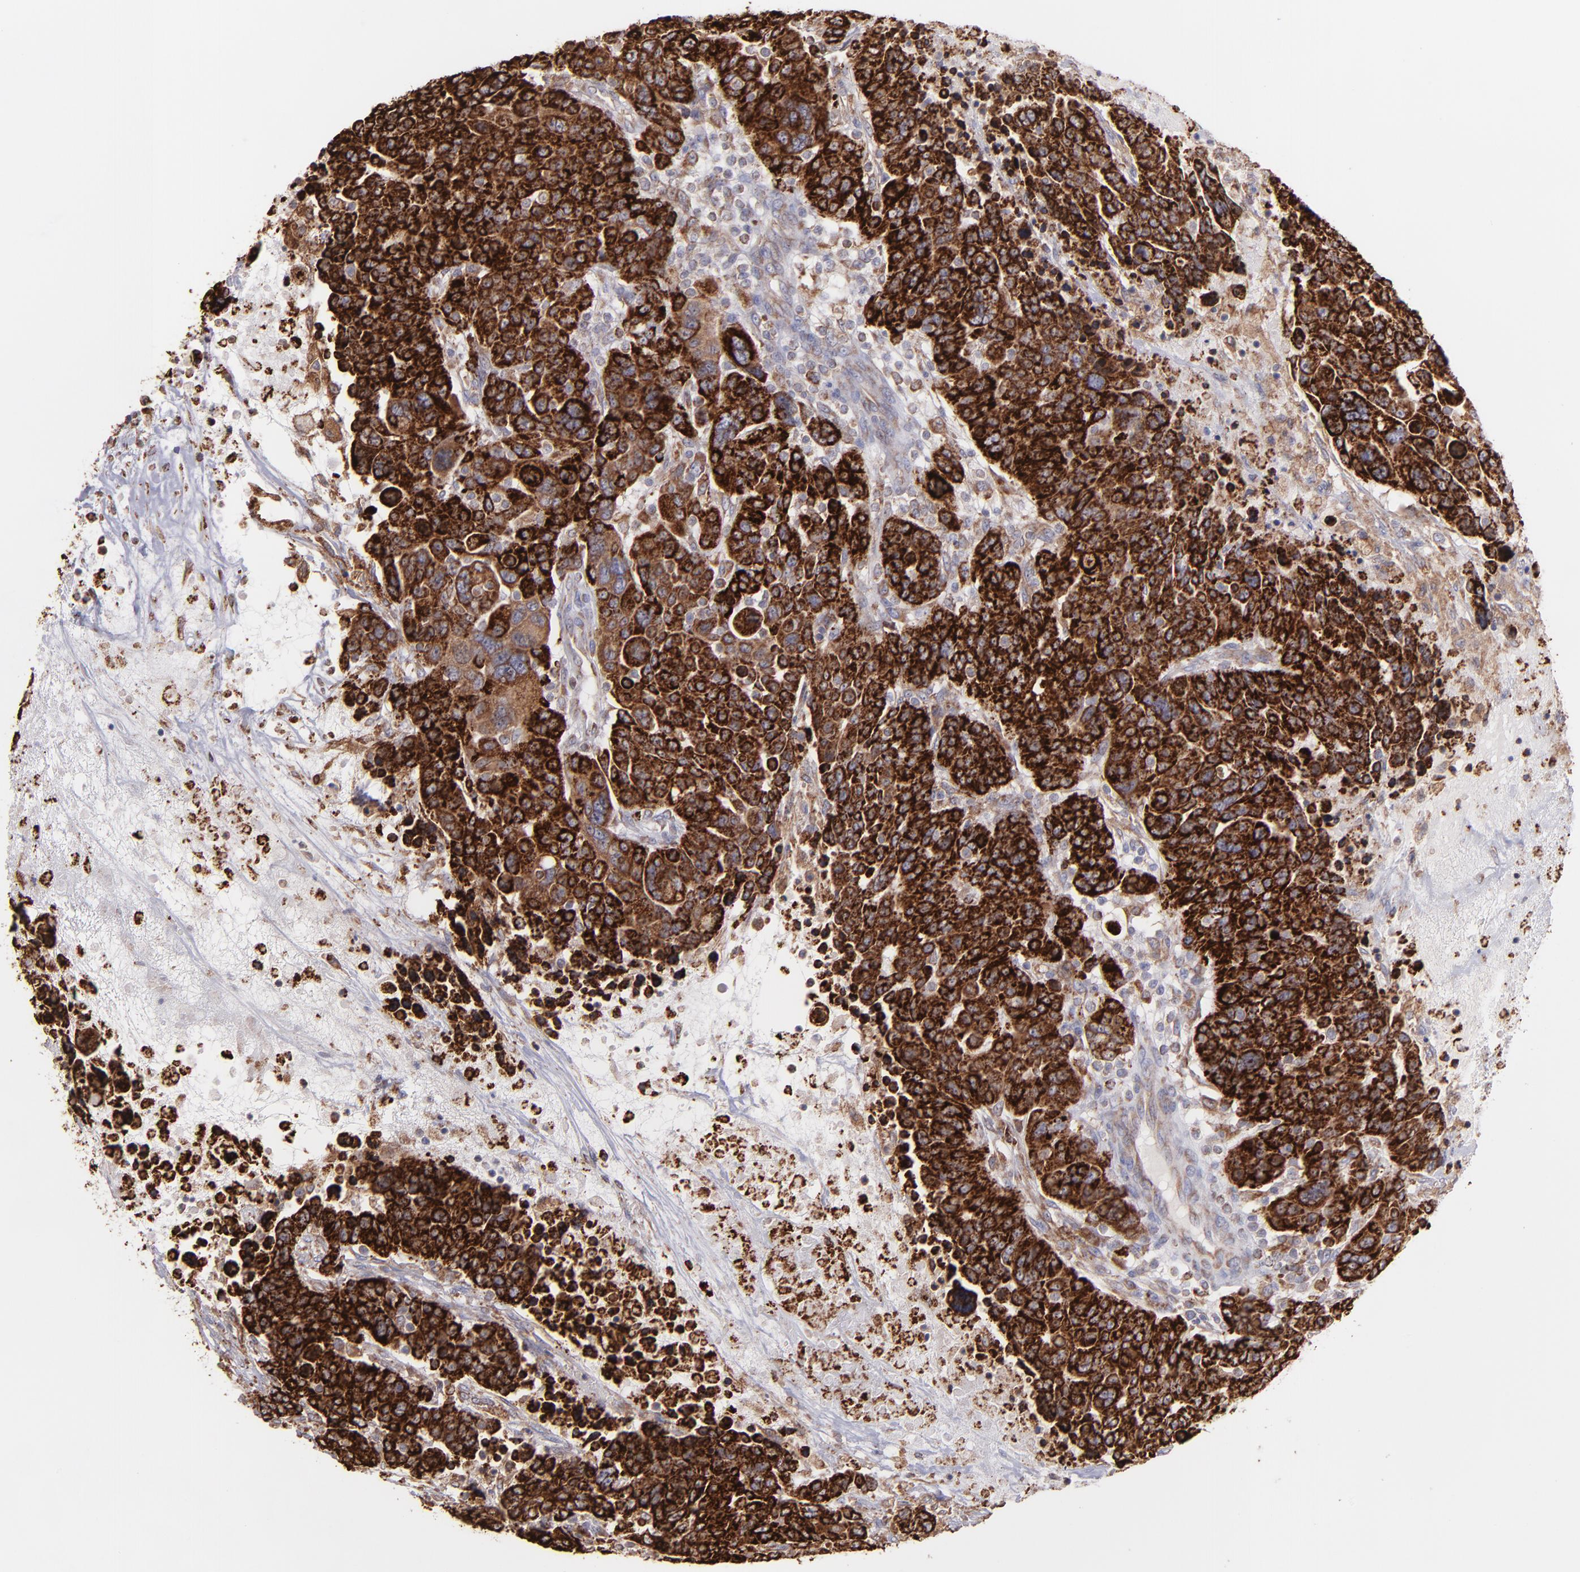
{"staining": {"intensity": "strong", "quantity": ">75%", "location": "cytoplasmic/membranous"}, "tissue": "breast cancer", "cell_type": "Tumor cells", "image_type": "cancer", "snomed": [{"axis": "morphology", "description": "Duct carcinoma"}, {"axis": "topography", "description": "Breast"}], "caption": "Immunohistochemistry (IHC) micrograph of neoplastic tissue: breast cancer stained using immunohistochemistry (IHC) demonstrates high levels of strong protein expression localized specifically in the cytoplasmic/membranous of tumor cells, appearing as a cytoplasmic/membranous brown color.", "gene": "MAOB", "patient": {"sex": "female", "age": 37}}